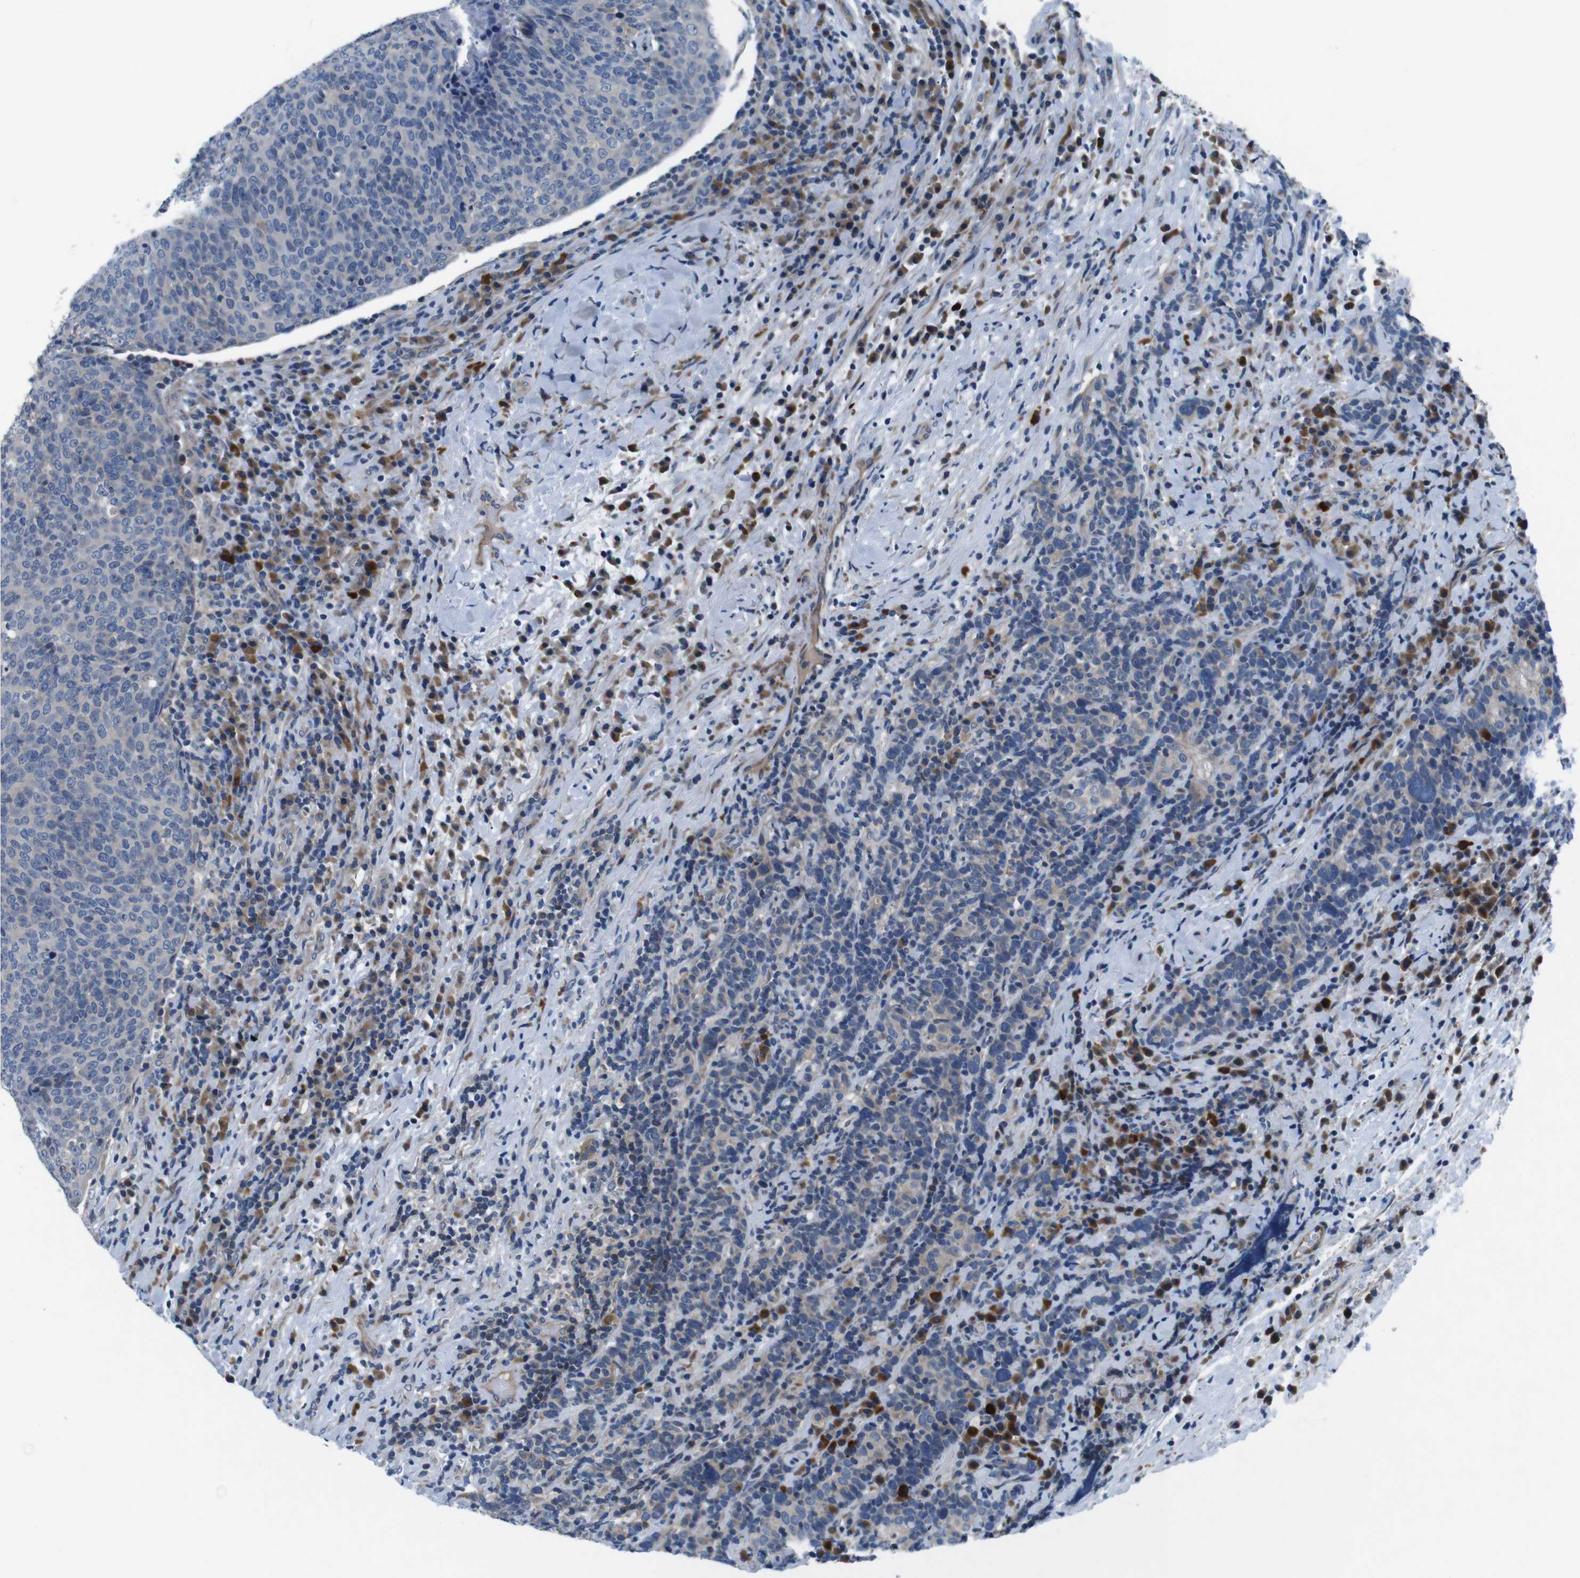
{"staining": {"intensity": "weak", "quantity": "25%-75%", "location": "cytoplasmic/membranous"}, "tissue": "head and neck cancer", "cell_type": "Tumor cells", "image_type": "cancer", "snomed": [{"axis": "morphology", "description": "Squamous cell carcinoma, NOS"}, {"axis": "morphology", "description": "Squamous cell carcinoma, metastatic, NOS"}, {"axis": "topography", "description": "Lymph node"}, {"axis": "topography", "description": "Head-Neck"}], "caption": "Tumor cells show low levels of weak cytoplasmic/membranous staining in about 25%-75% of cells in head and neck metastatic squamous cell carcinoma. The staining was performed using DAB, with brown indicating positive protein expression. Nuclei are stained blue with hematoxylin.", "gene": "JAK1", "patient": {"sex": "male", "age": 62}}